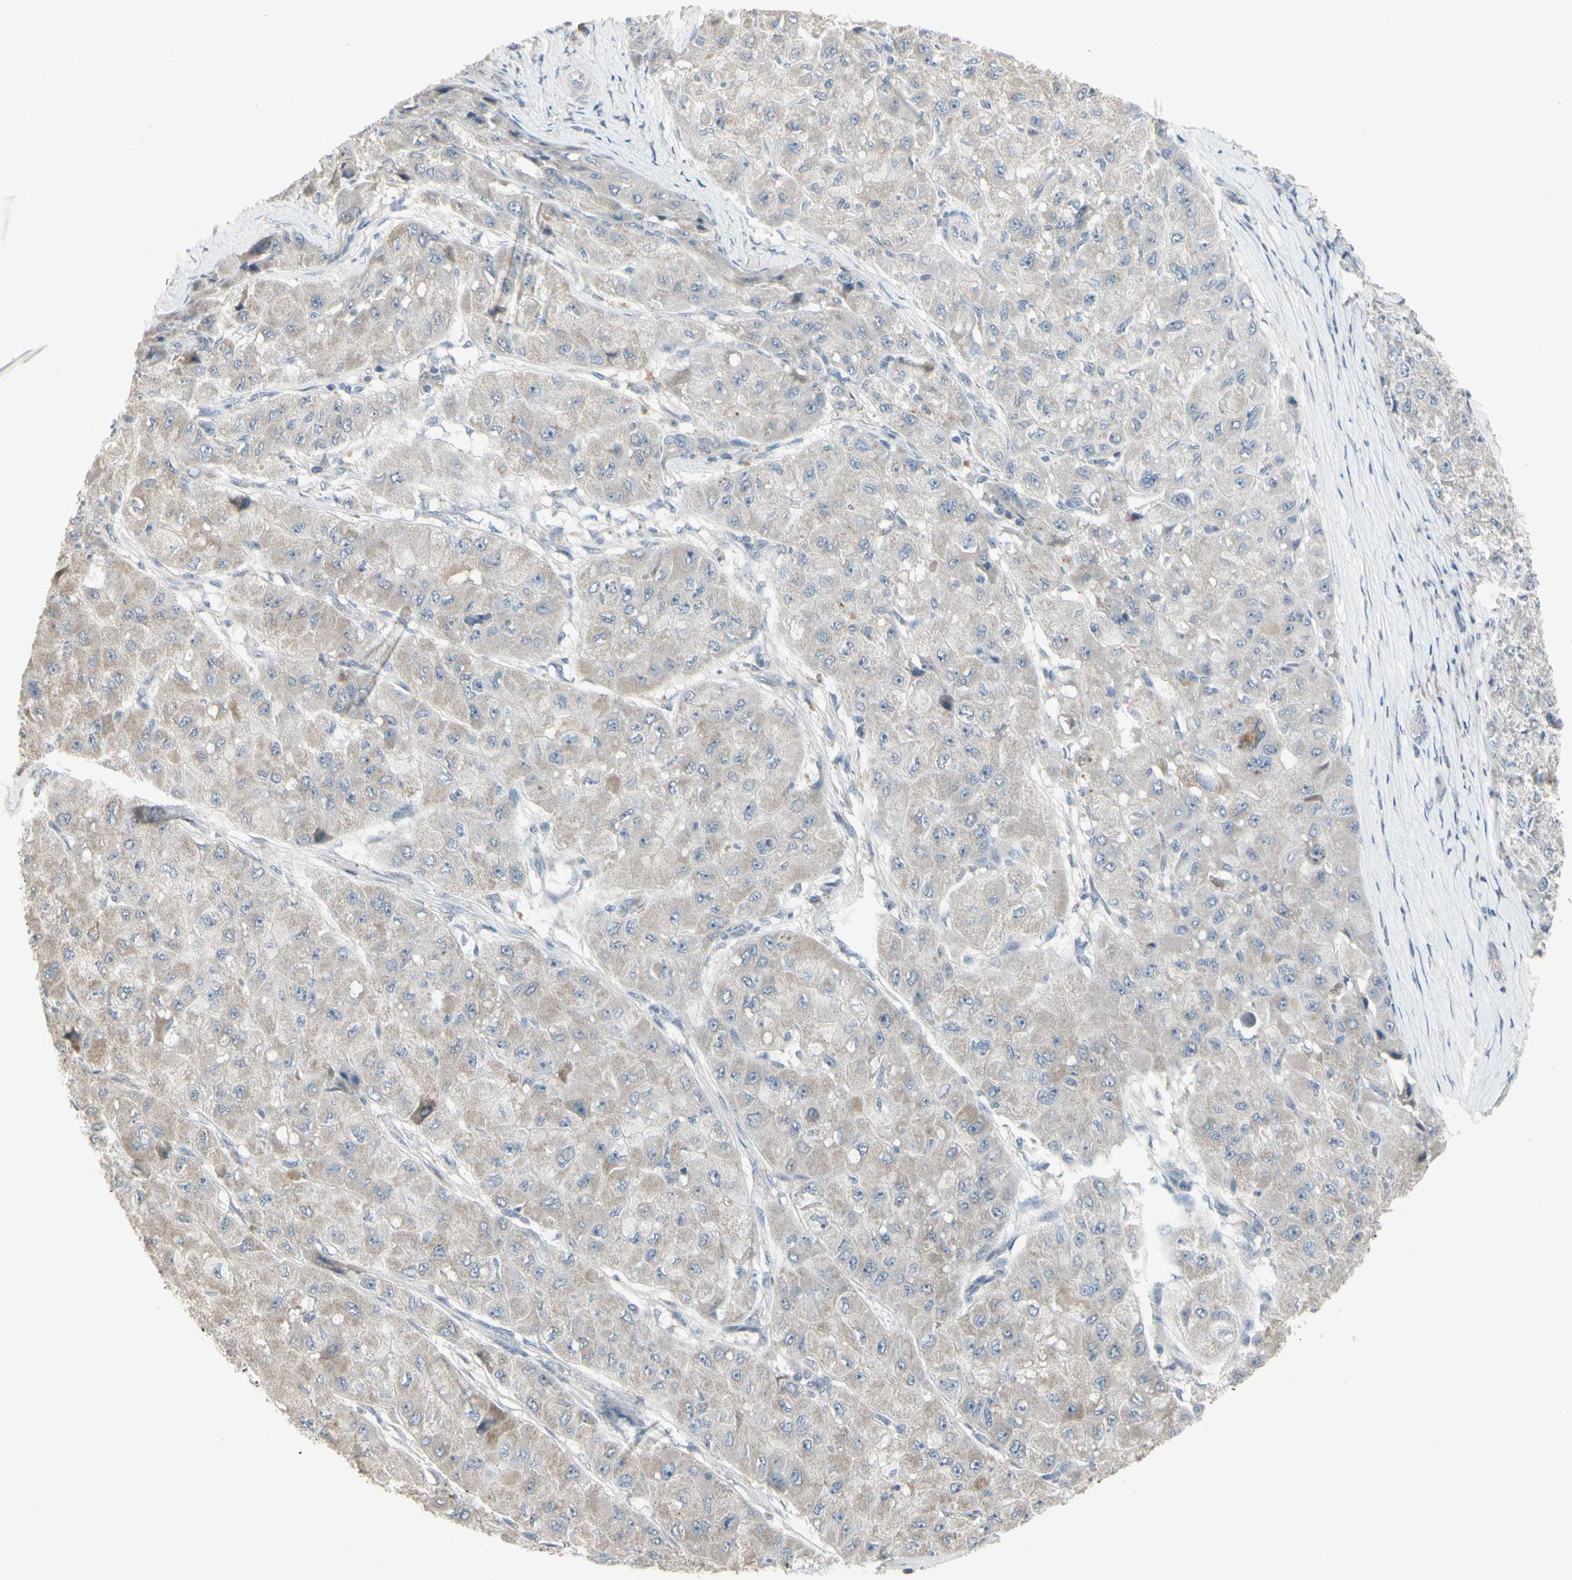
{"staining": {"intensity": "weak", "quantity": ">75%", "location": "cytoplasmic/membranous"}, "tissue": "liver cancer", "cell_type": "Tumor cells", "image_type": "cancer", "snomed": [{"axis": "morphology", "description": "Carcinoma, Hepatocellular, NOS"}, {"axis": "topography", "description": "Liver"}], "caption": "Immunohistochemical staining of liver cancer demonstrates weak cytoplasmic/membranous protein staining in approximately >75% of tumor cells. (brown staining indicates protein expression, while blue staining denotes nuclei).", "gene": "PIAS4", "patient": {"sex": "male", "age": 80}}